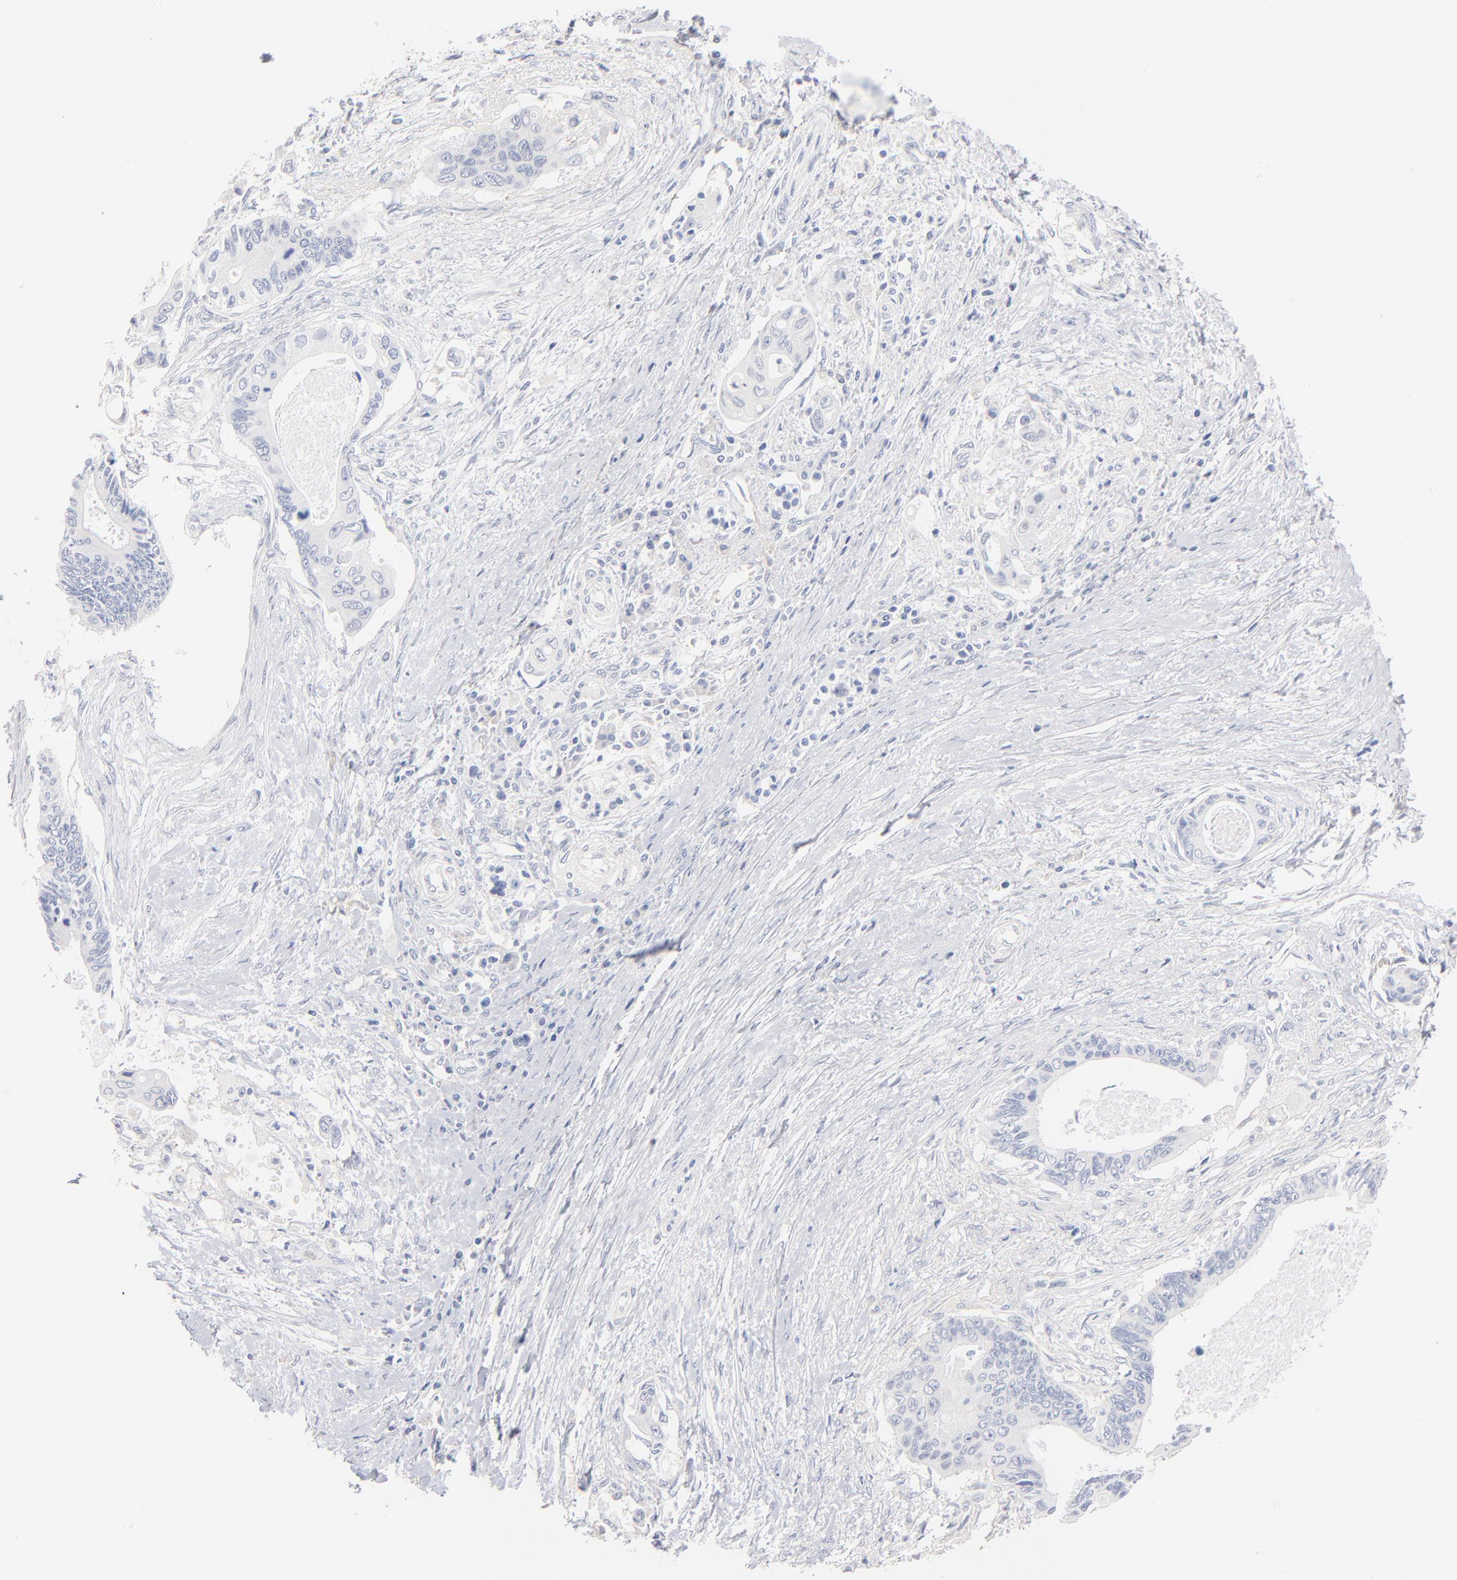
{"staining": {"intensity": "negative", "quantity": "none", "location": "none"}, "tissue": "pancreatic cancer", "cell_type": "Tumor cells", "image_type": "cancer", "snomed": [{"axis": "morphology", "description": "Adenocarcinoma, NOS"}, {"axis": "topography", "description": "Pancreas"}], "caption": "Immunohistochemical staining of pancreatic cancer (adenocarcinoma) shows no significant expression in tumor cells. (DAB IHC with hematoxylin counter stain).", "gene": "ITGA8", "patient": {"sex": "female", "age": 70}}